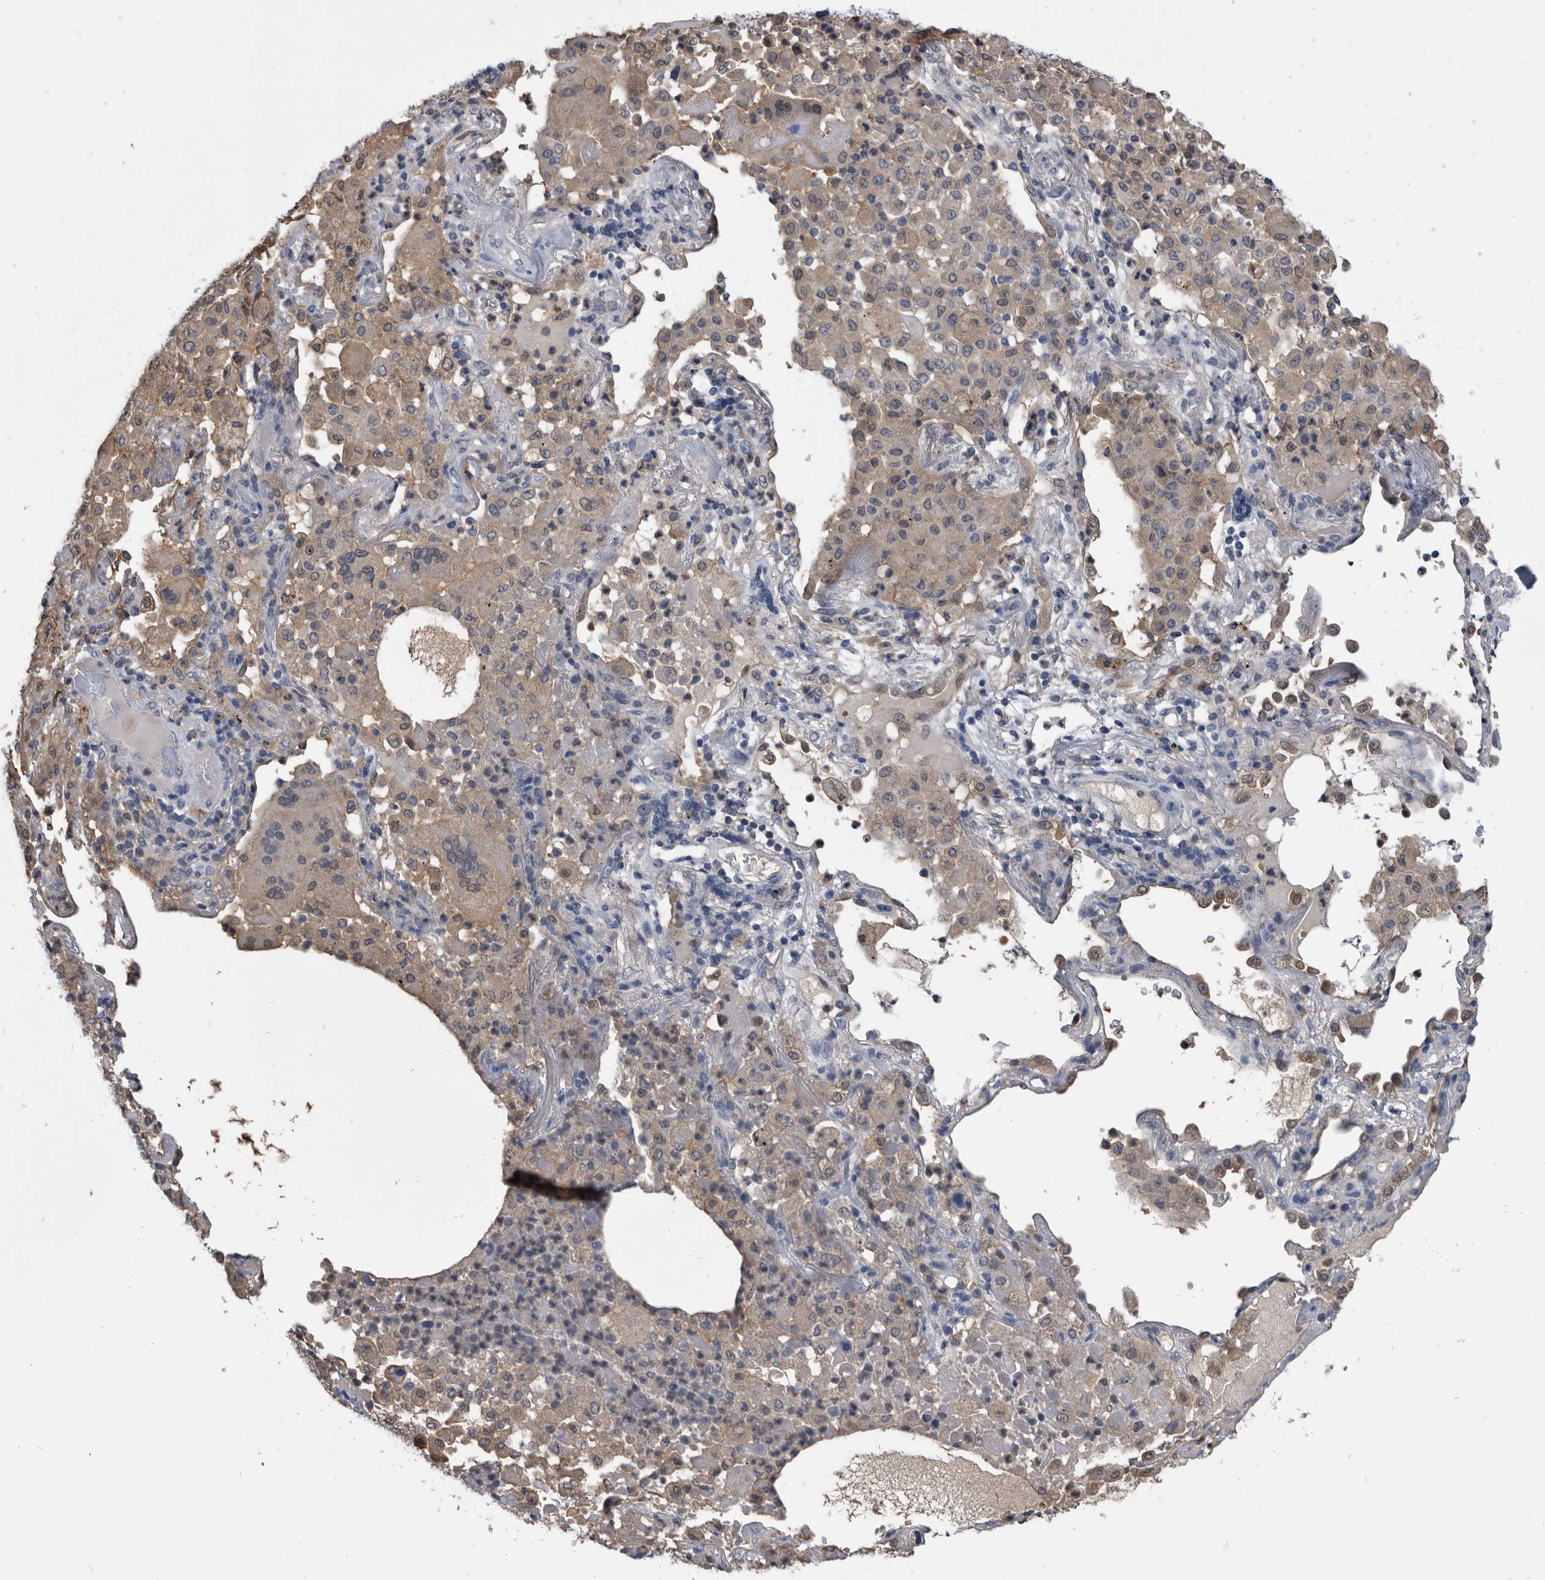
{"staining": {"intensity": "negative", "quantity": "none", "location": "none"}, "tissue": "lung cancer", "cell_type": "Tumor cells", "image_type": "cancer", "snomed": [{"axis": "morphology", "description": "Squamous cell carcinoma, NOS"}, {"axis": "topography", "description": "Lung"}], "caption": "High power microscopy image of an immunohistochemistry (IHC) histopathology image of lung cancer, revealing no significant expression in tumor cells.", "gene": "PDXK", "patient": {"sex": "male", "age": 57}}